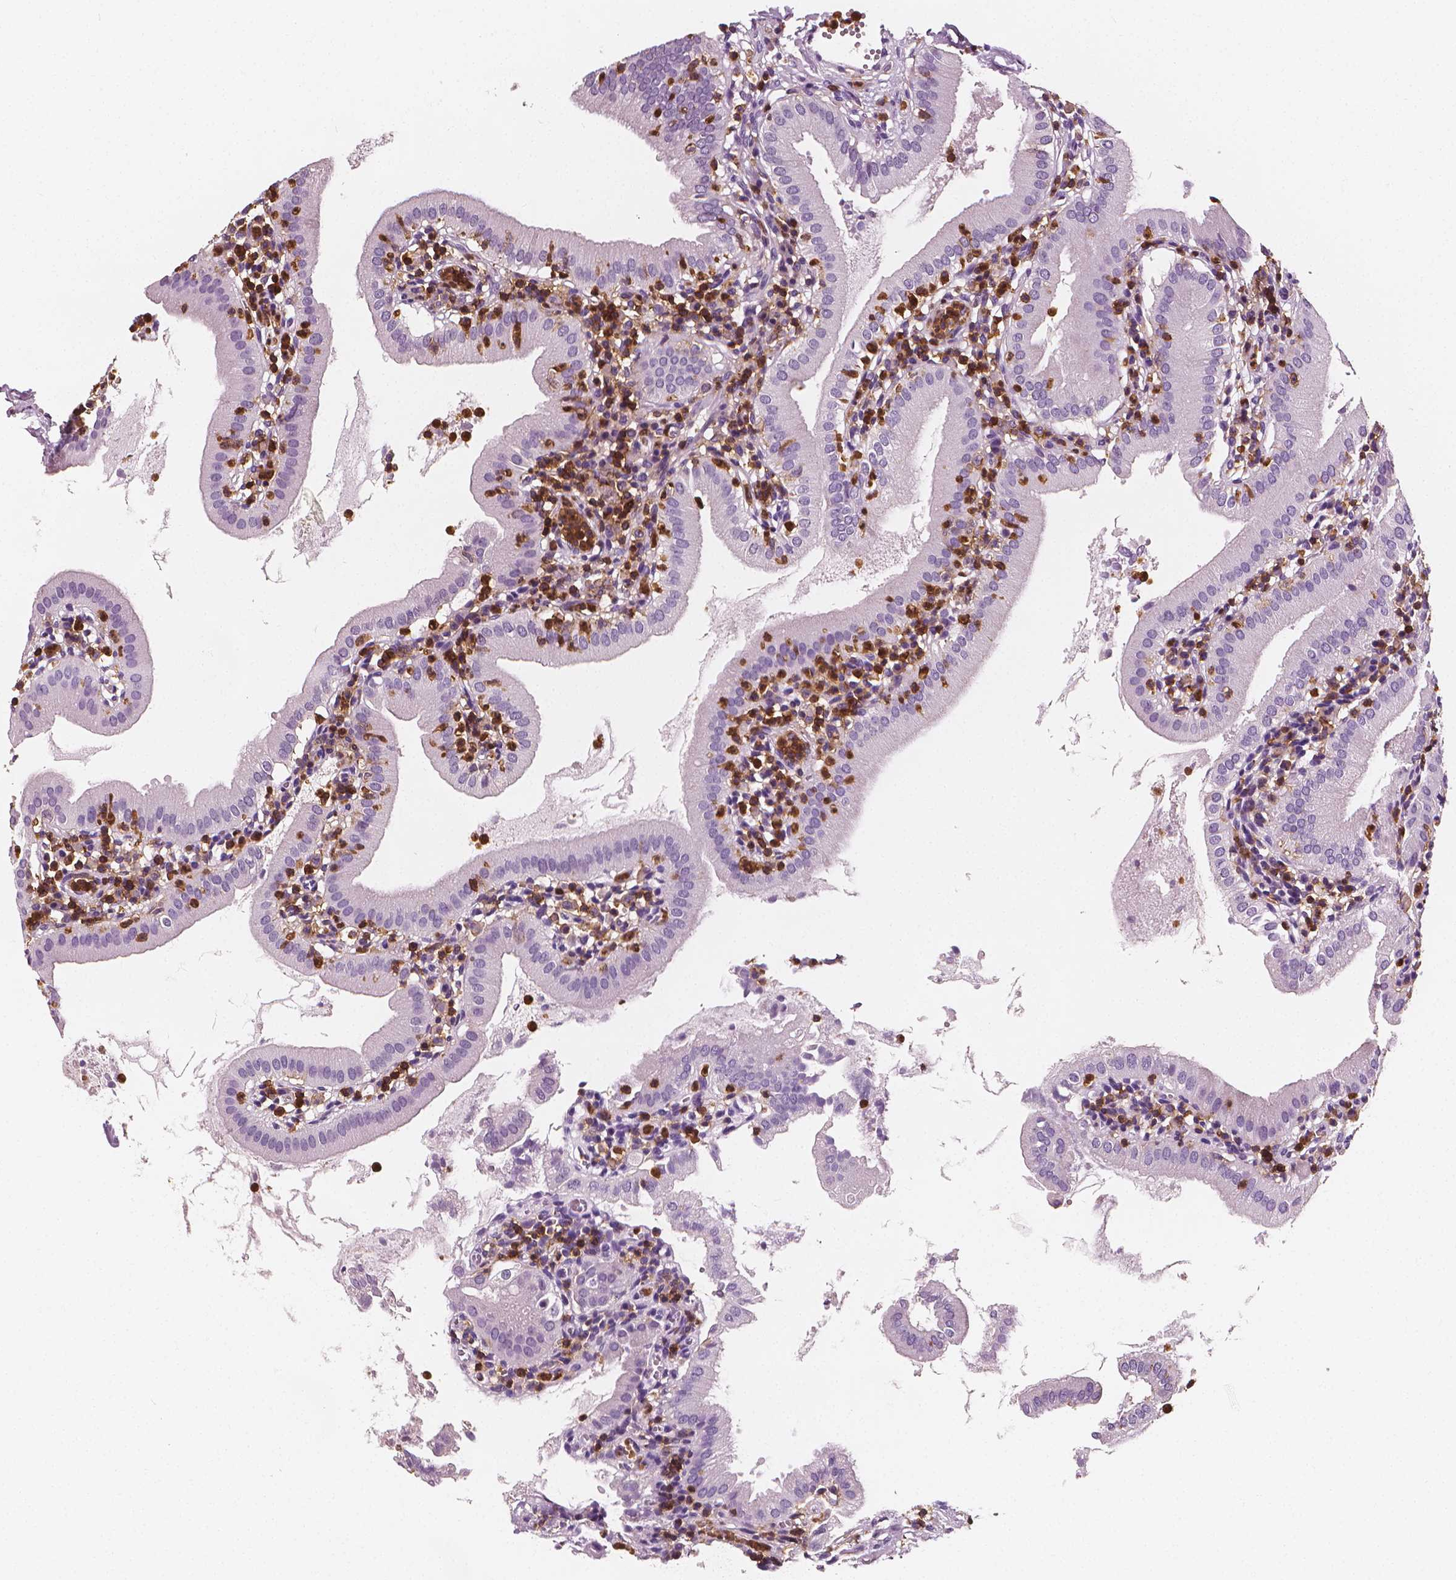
{"staining": {"intensity": "negative", "quantity": "none", "location": "none"}, "tissue": "gallbladder", "cell_type": "Glandular cells", "image_type": "normal", "snomed": [{"axis": "morphology", "description": "Normal tissue, NOS"}, {"axis": "topography", "description": "Gallbladder"}], "caption": "Immunohistochemistry (IHC) histopathology image of normal human gallbladder stained for a protein (brown), which displays no expression in glandular cells. Brightfield microscopy of immunohistochemistry stained with DAB (brown) and hematoxylin (blue), captured at high magnification.", "gene": "PTPRC", "patient": {"sex": "female", "age": 65}}